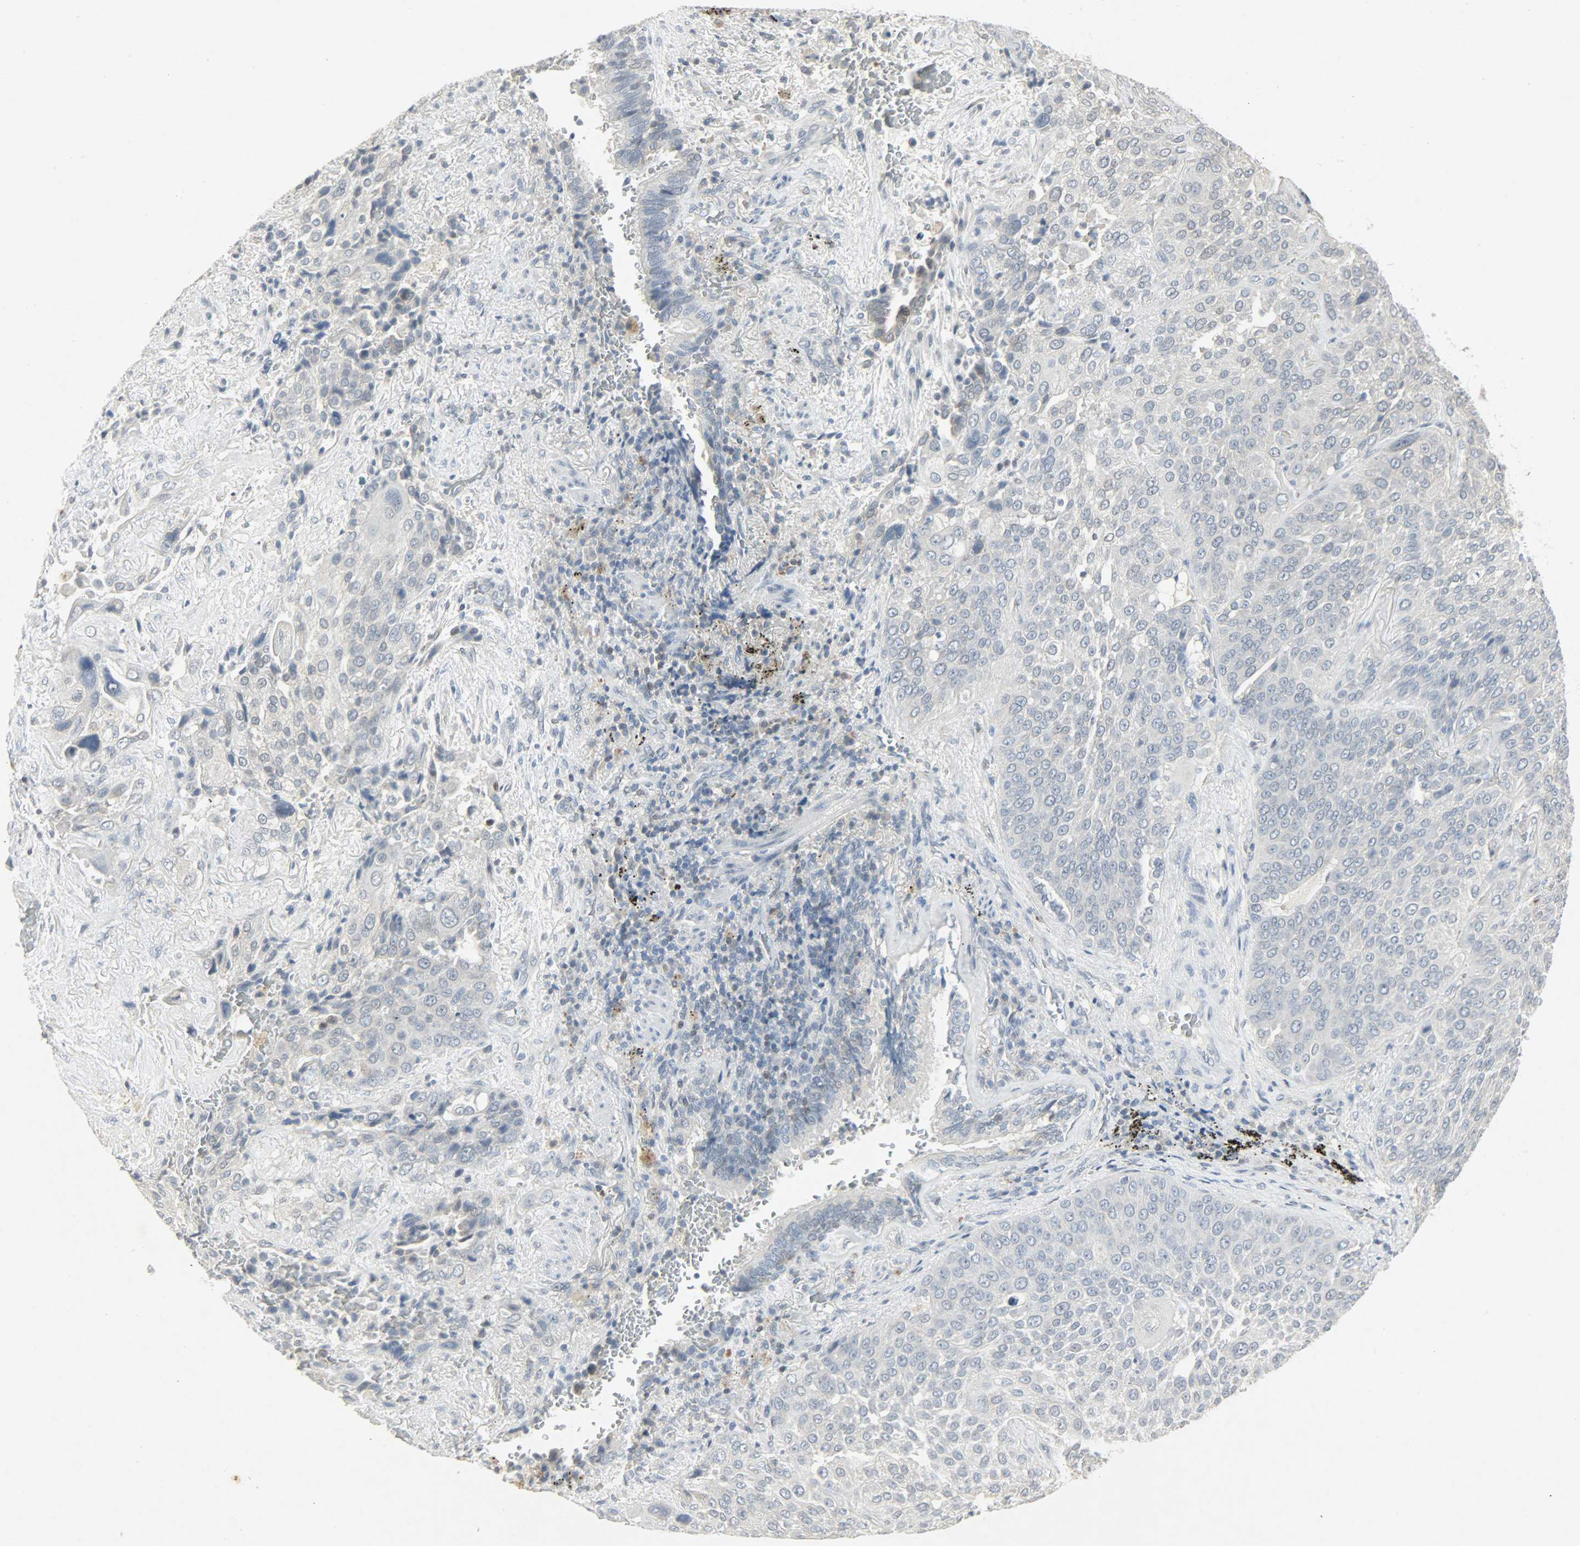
{"staining": {"intensity": "weak", "quantity": "25%-75%", "location": "cytoplasmic/membranous,nuclear"}, "tissue": "lung cancer", "cell_type": "Tumor cells", "image_type": "cancer", "snomed": [{"axis": "morphology", "description": "Squamous cell carcinoma, NOS"}, {"axis": "topography", "description": "Lung"}], "caption": "Immunohistochemistry staining of lung cancer, which demonstrates low levels of weak cytoplasmic/membranous and nuclear expression in approximately 25%-75% of tumor cells indicating weak cytoplasmic/membranous and nuclear protein expression. The staining was performed using DAB (brown) for protein detection and nuclei were counterstained in hematoxylin (blue).", "gene": "CAMK4", "patient": {"sex": "male", "age": 54}}